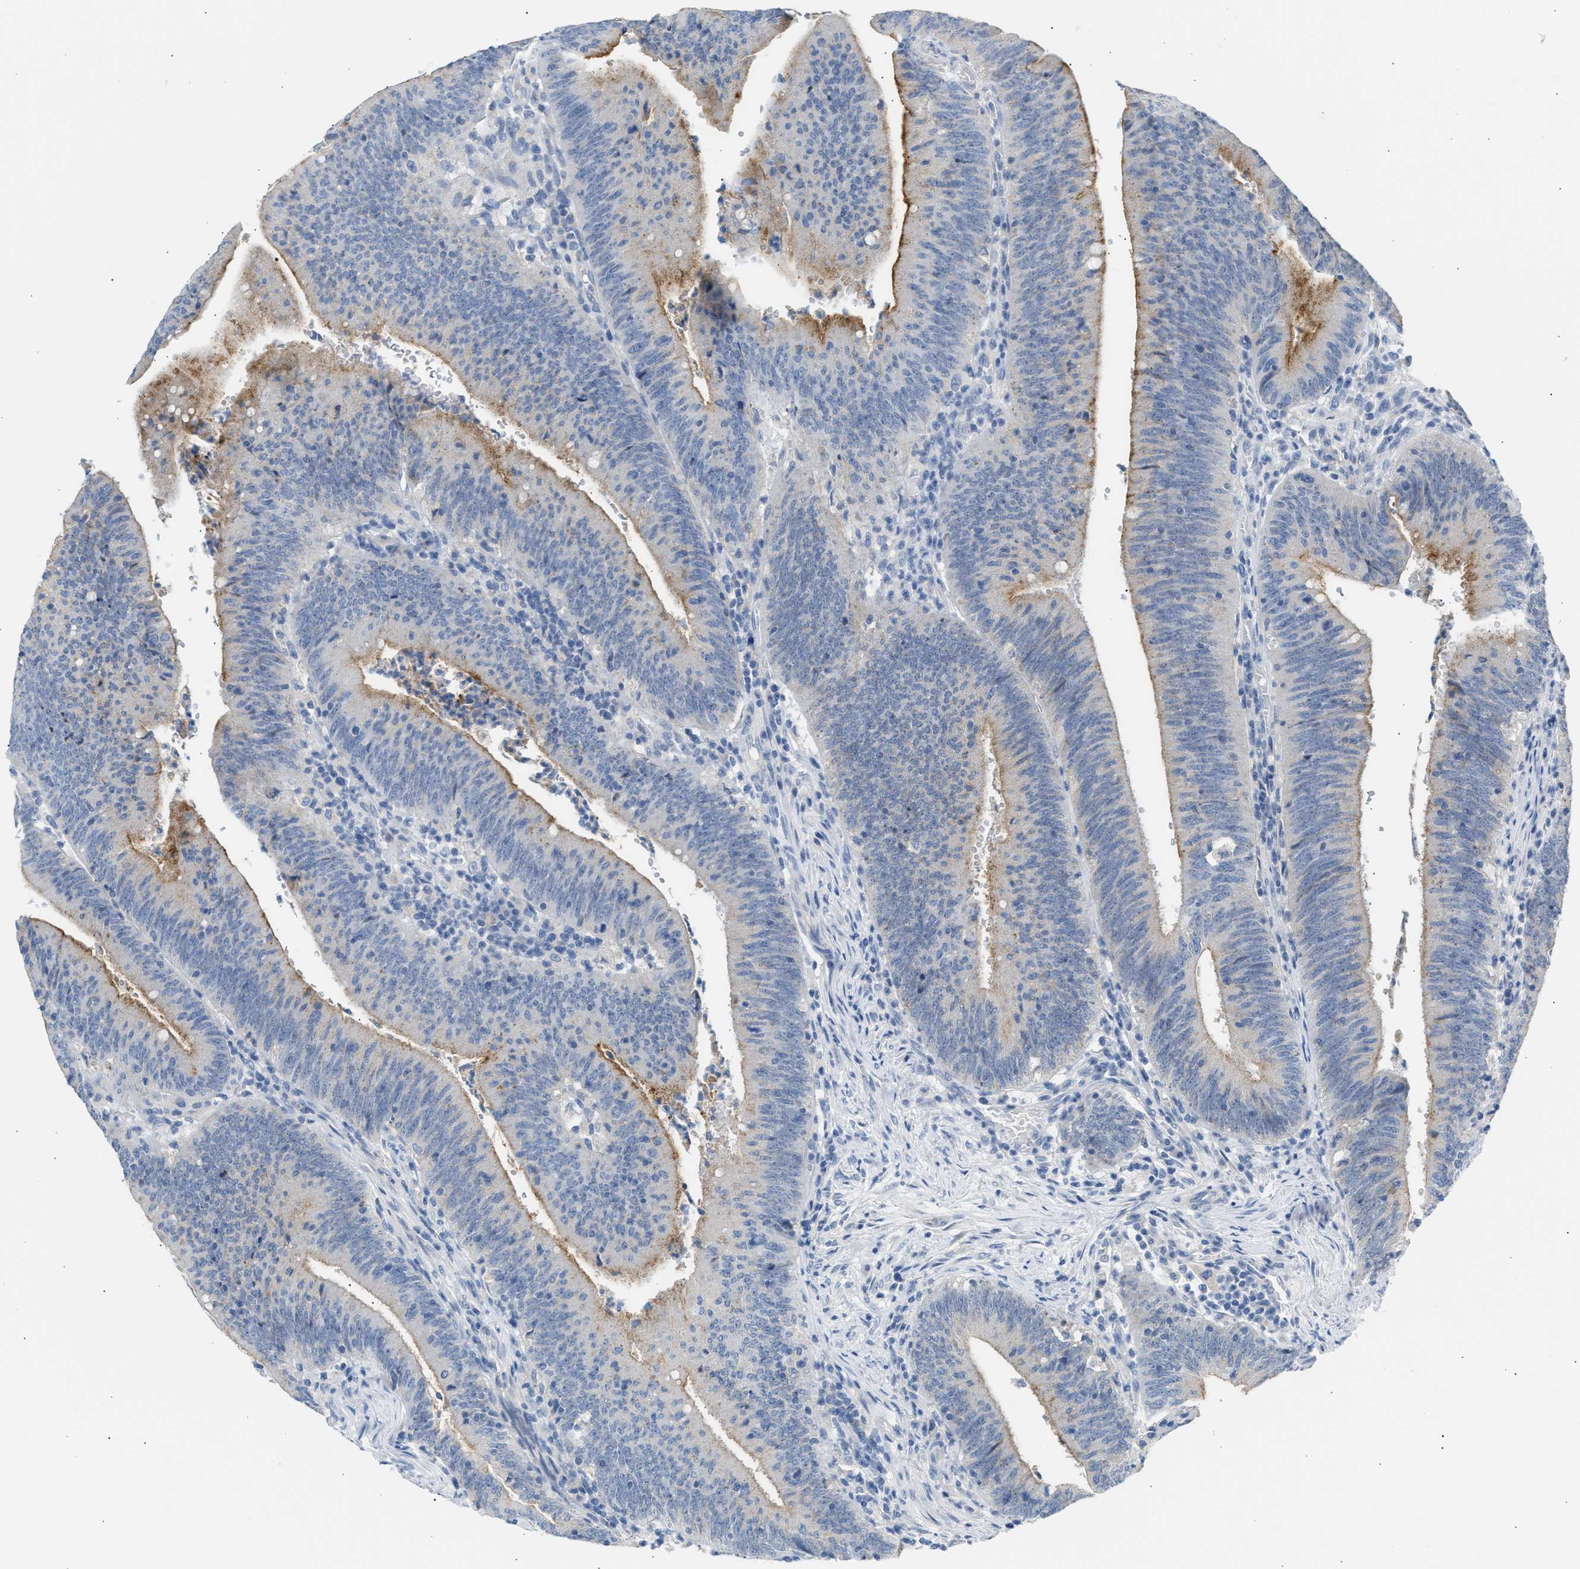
{"staining": {"intensity": "moderate", "quantity": "25%-75%", "location": "cytoplasmic/membranous"}, "tissue": "colorectal cancer", "cell_type": "Tumor cells", "image_type": "cancer", "snomed": [{"axis": "morphology", "description": "Normal tissue, NOS"}, {"axis": "morphology", "description": "Adenocarcinoma, NOS"}, {"axis": "topography", "description": "Rectum"}], "caption": "A brown stain shows moderate cytoplasmic/membranous positivity of a protein in colorectal cancer (adenocarcinoma) tumor cells.", "gene": "ERBB2", "patient": {"sex": "female", "age": 66}}